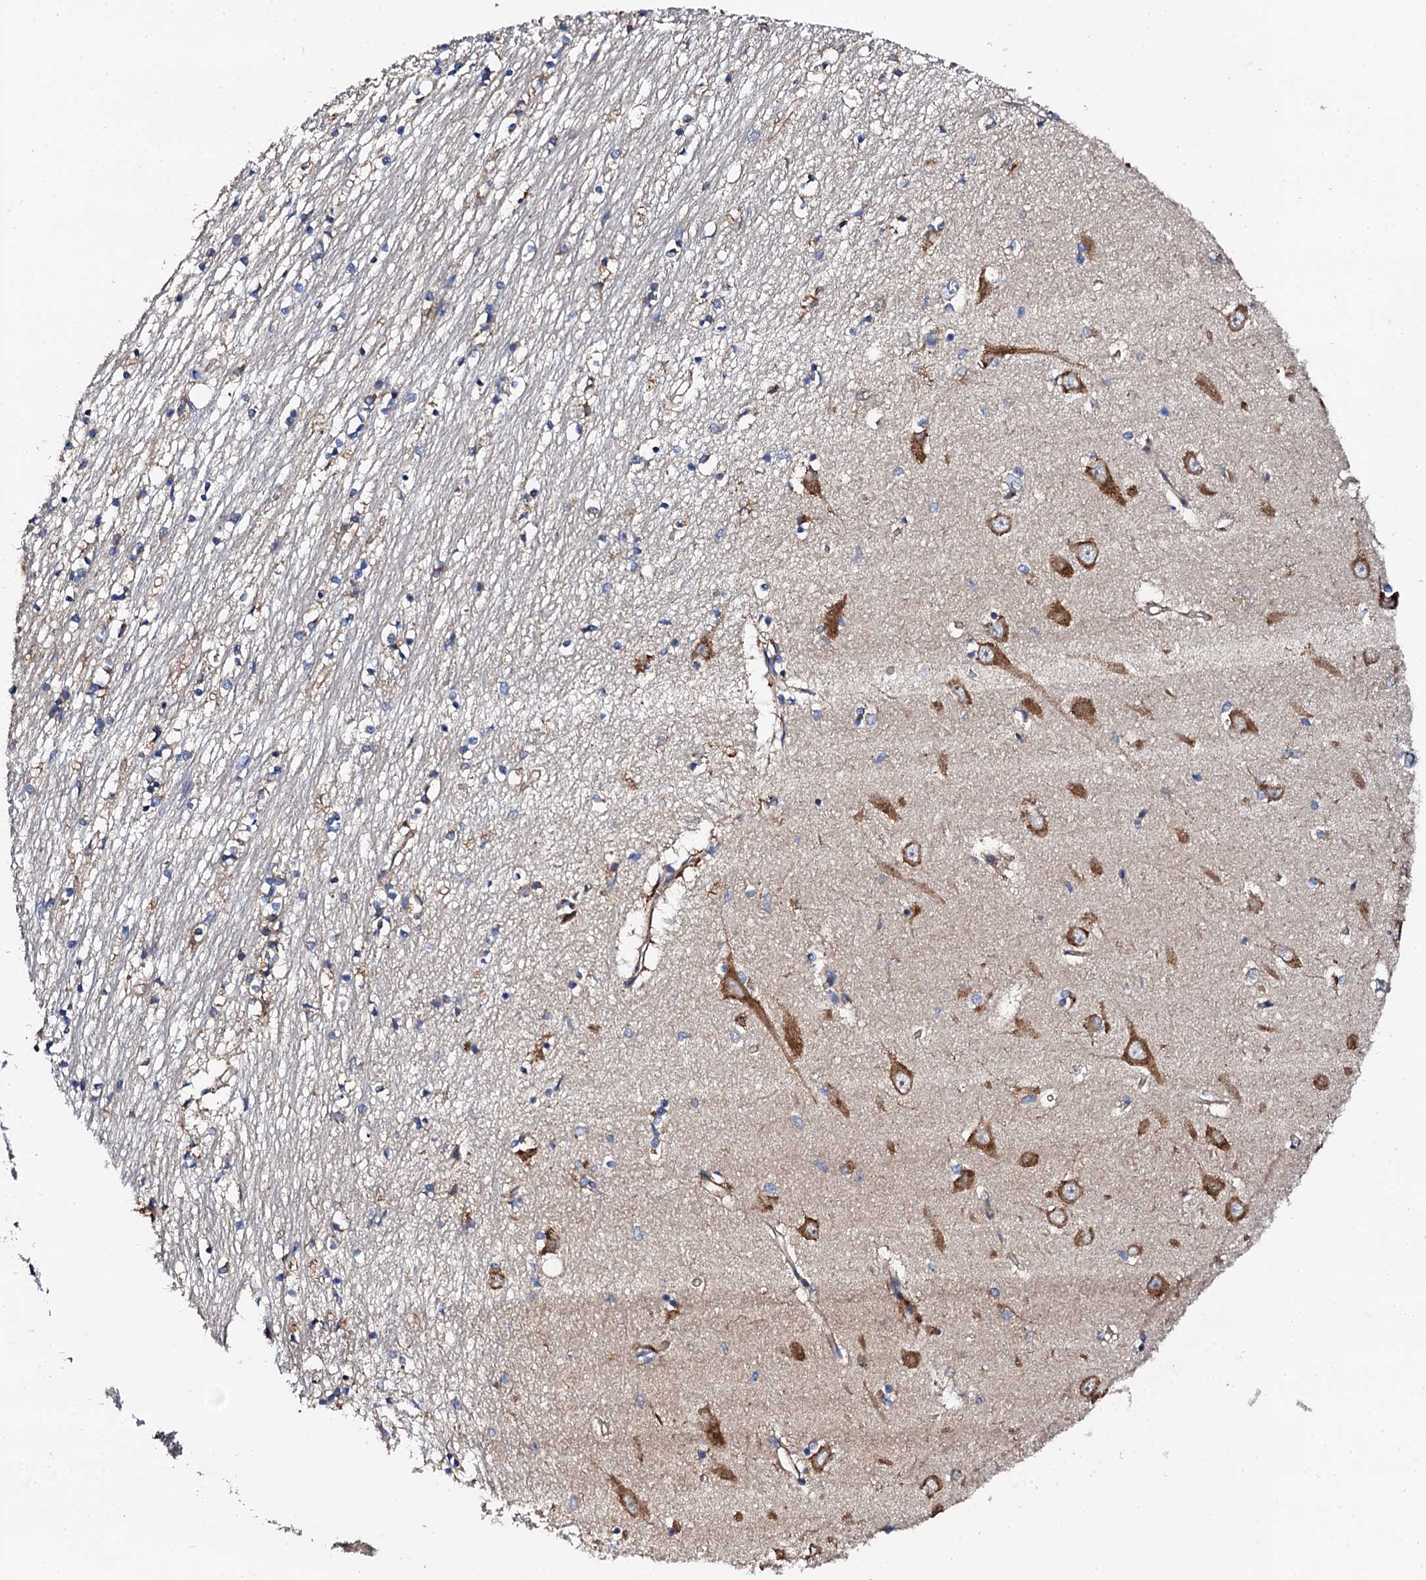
{"staining": {"intensity": "strong", "quantity": "25%-75%", "location": "cytoplasmic/membranous"}, "tissue": "hippocampus", "cell_type": "Glial cells", "image_type": "normal", "snomed": [{"axis": "morphology", "description": "Normal tissue, NOS"}, {"axis": "topography", "description": "Hippocampus"}], "caption": "Protein expression analysis of benign hippocampus exhibits strong cytoplasmic/membranous staining in approximately 25%-75% of glial cells.", "gene": "LIPT2", "patient": {"sex": "male", "age": 70}}